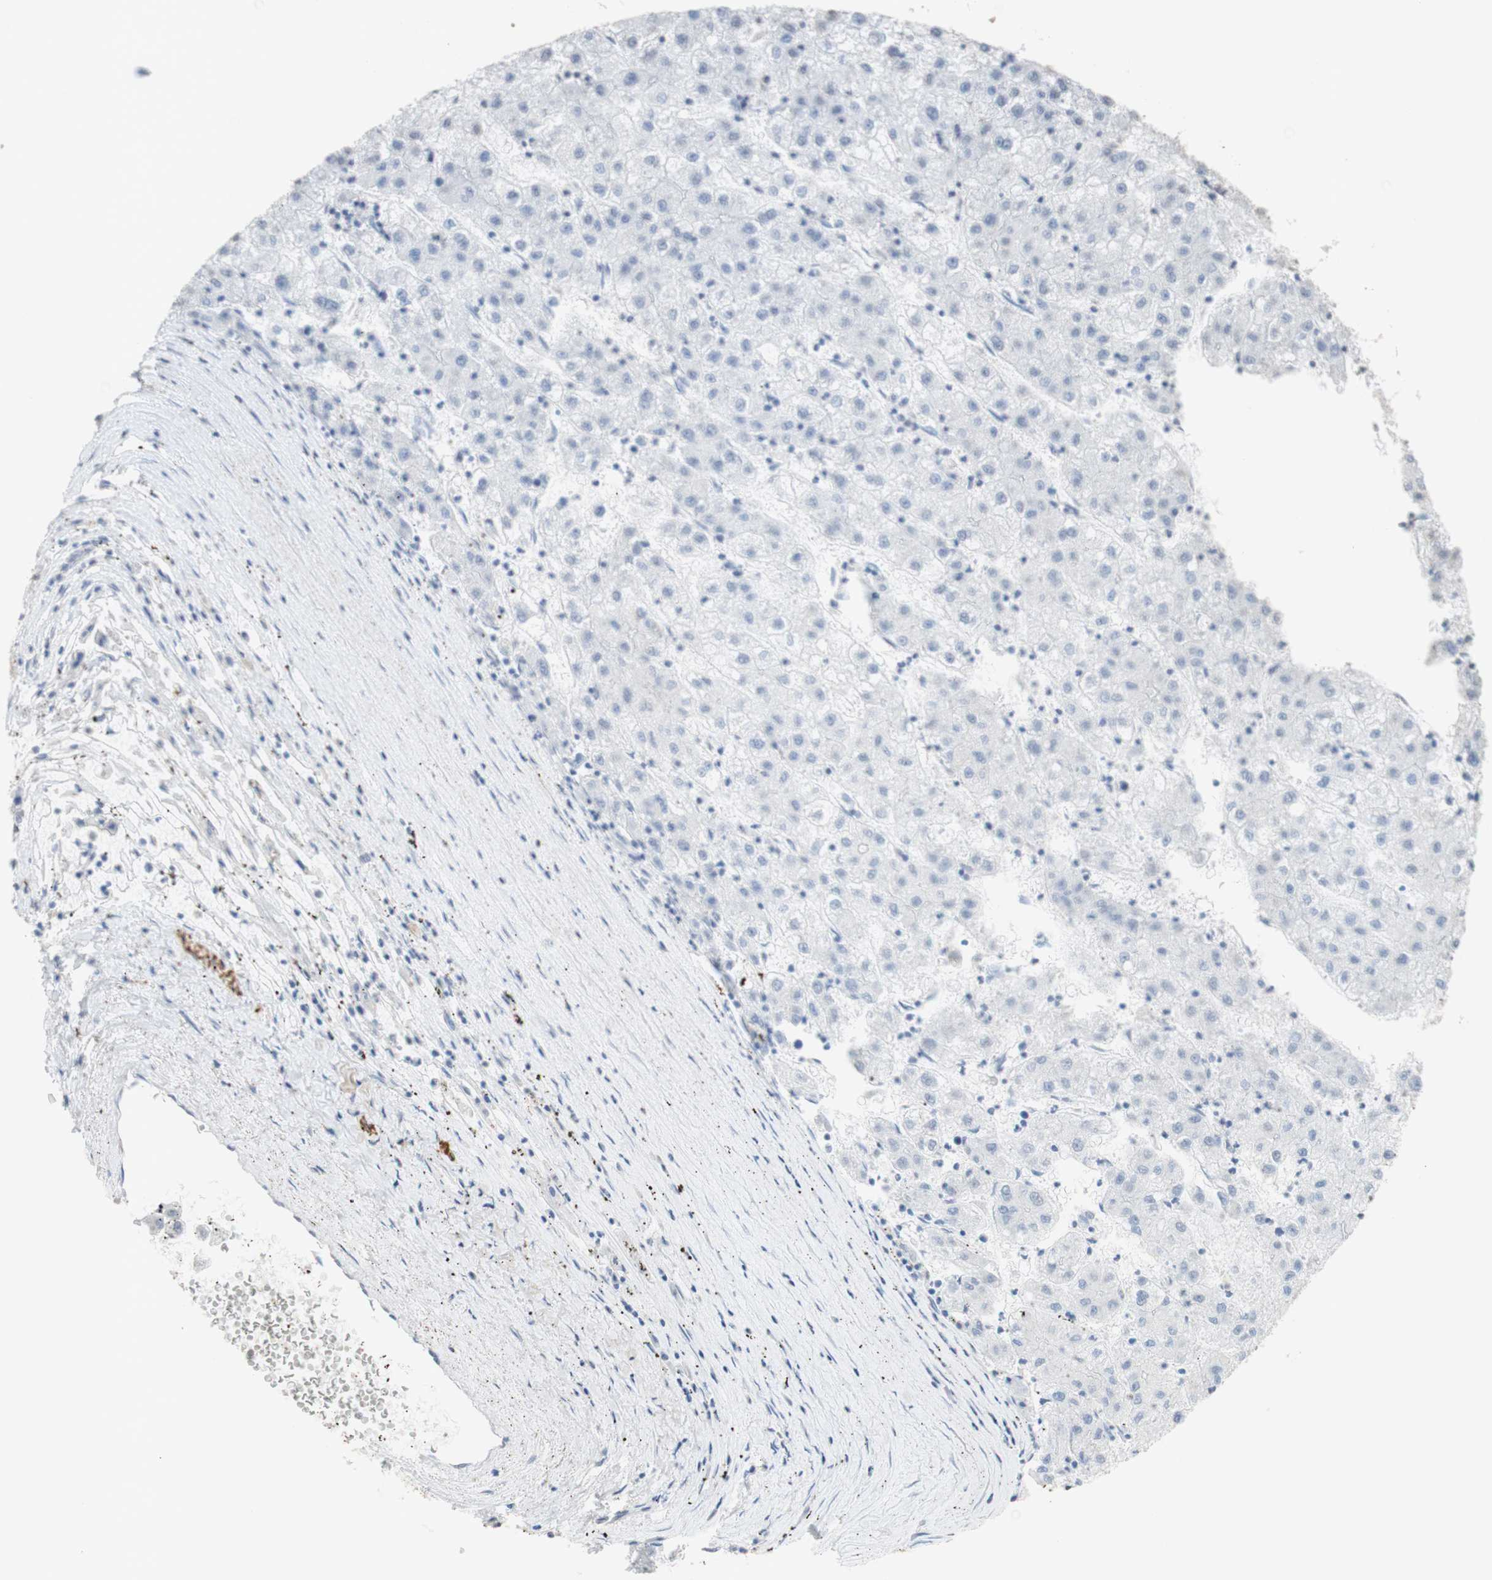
{"staining": {"intensity": "negative", "quantity": "none", "location": "none"}, "tissue": "liver cancer", "cell_type": "Tumor cells", "image_type": "cancer", "snomed": [{"axis": "morphology", "description": "Carcinoma, Hepatocellular, NOS"}, {"axis": "topography", "description": "Liver"}], "caption": "Tumor cells show no significant staining in liver cancer (hepatocellular carcinoma).", "gene": "L1CAM", "patient": {"sex": "male", "age": 72}}